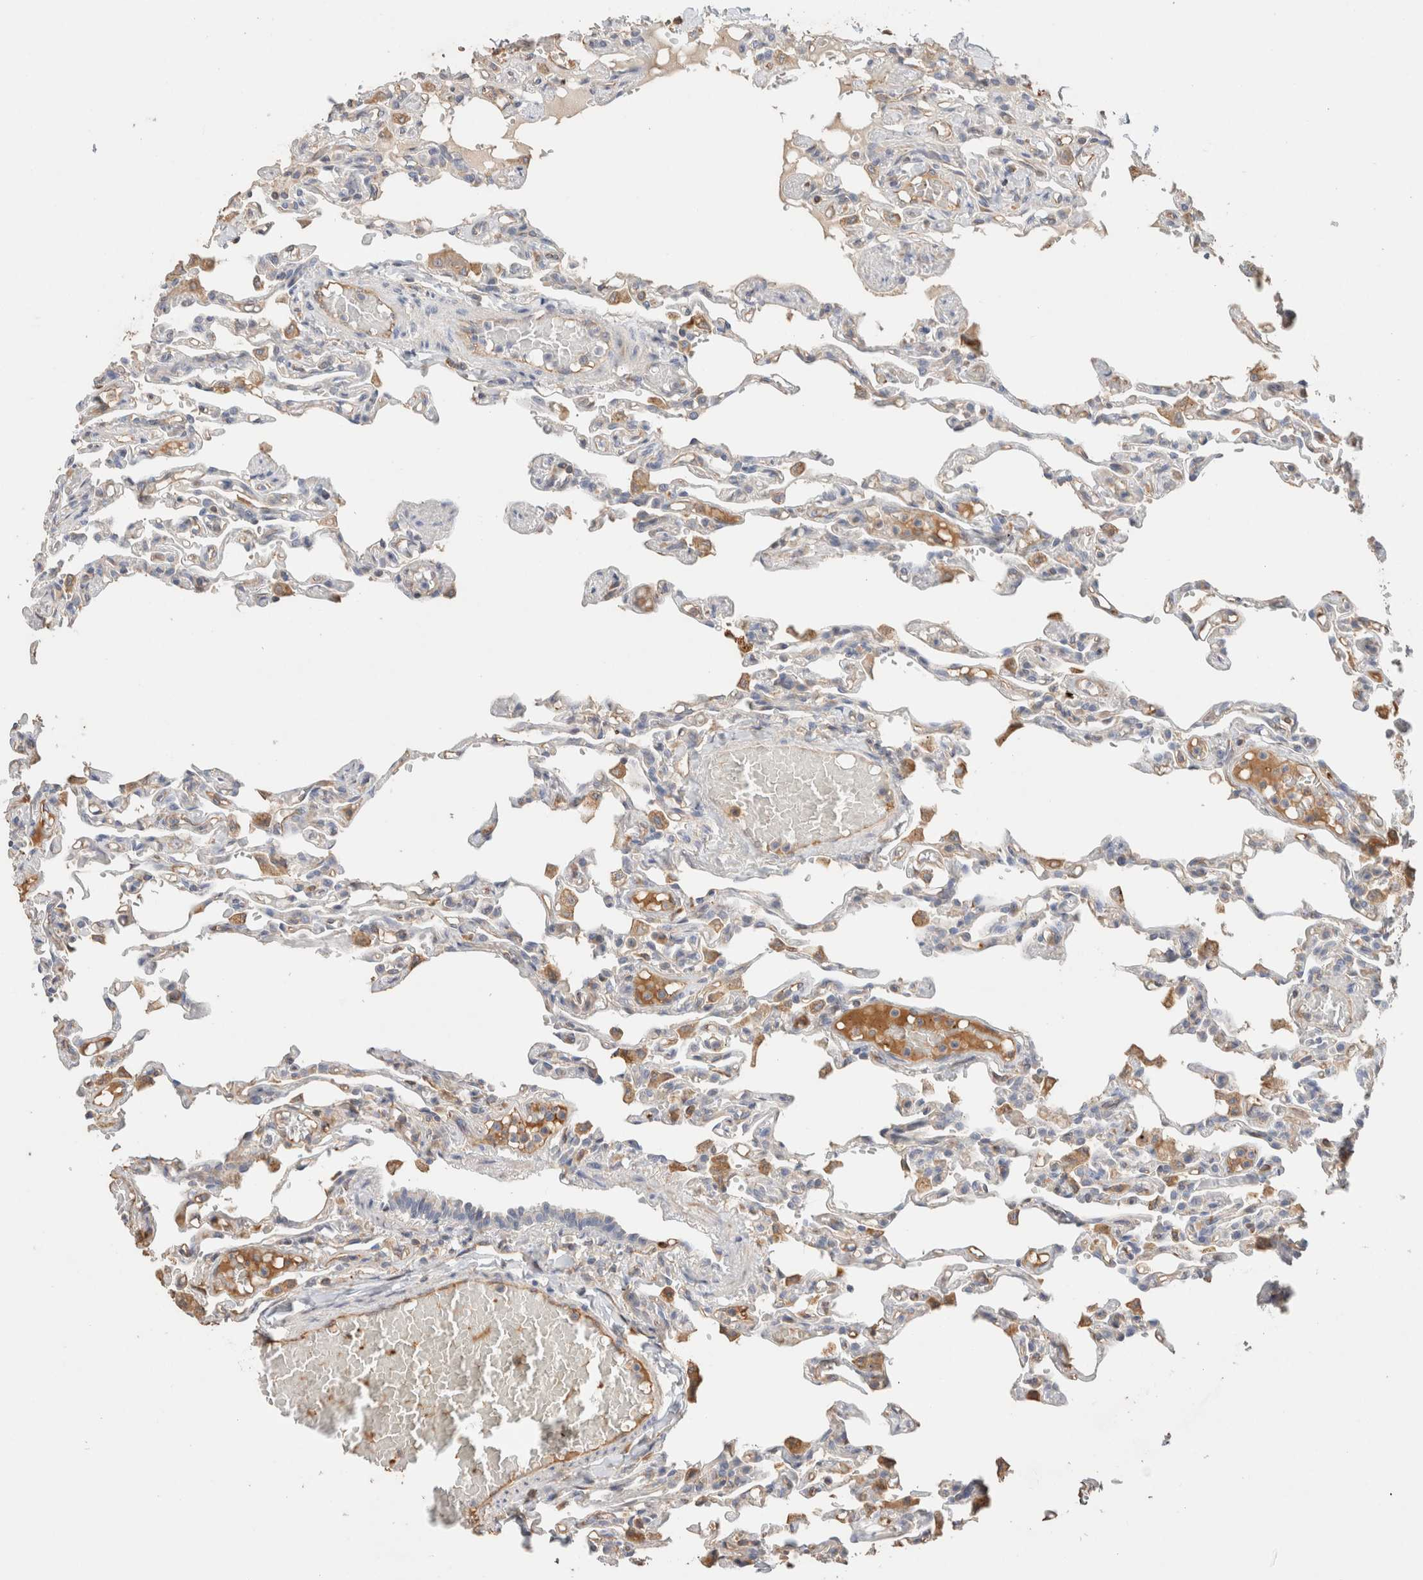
{"staining": {"intensity": "negative", "quantity": "none", "location": "none"}, "tissue": "lung", "cell_type": "Alveolar cells", "image_type": "normal", "snomed": [{"axis": "morphology", "description": "Normal tissue, NOS"}, {"axis": "topography", "description": "Lung"}], "caption": "There is no significant staining in alveolar cells of lung. Brightfield microscopy of immunohistochemistry (IHC) stained with DAB (3,3'-diaminobenzidine) (brown) and hematoxylin (blue), captured at high magnification.", "gene": "PROS1", "patient": {"sex": "male", "age": 21}}